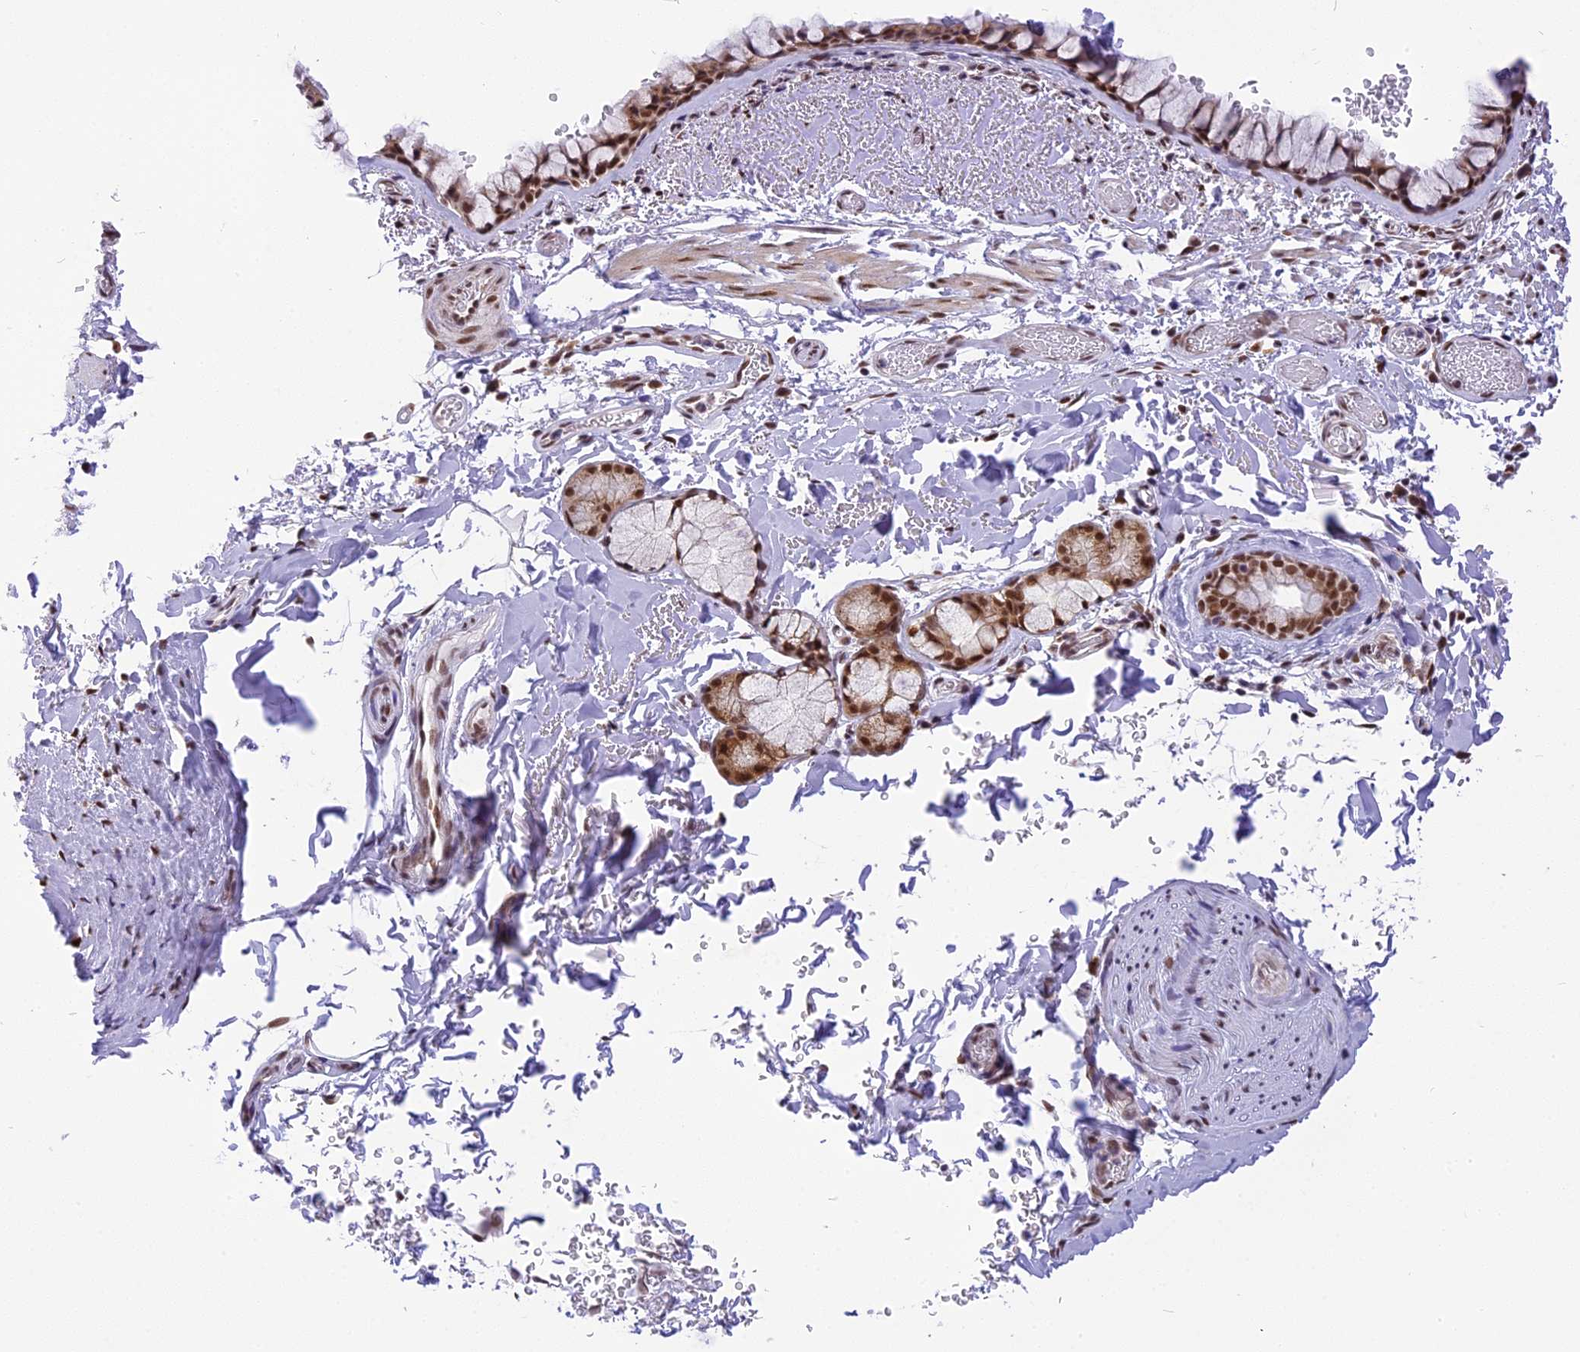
{"staining": {"intensity": "moderate", "quantity": ">75%", "location": "nuclear"}, "tissue": "bronchus", "cell_type": "Respiratory epithelial cells", "image_type": "normal", "snomed": [{"axis": "morphology", "description": "Normal tissue, NOS"}, {"axis": "topography", "description": "Bronchus"}], "caption": "Protein staining demonstrates moderate nuclear expression in about >75% of respiratory epithelial cells in unremarkable bronchus.", "gene": "IRF2BP1", "patient": {"sex": "male", "age": 65}}